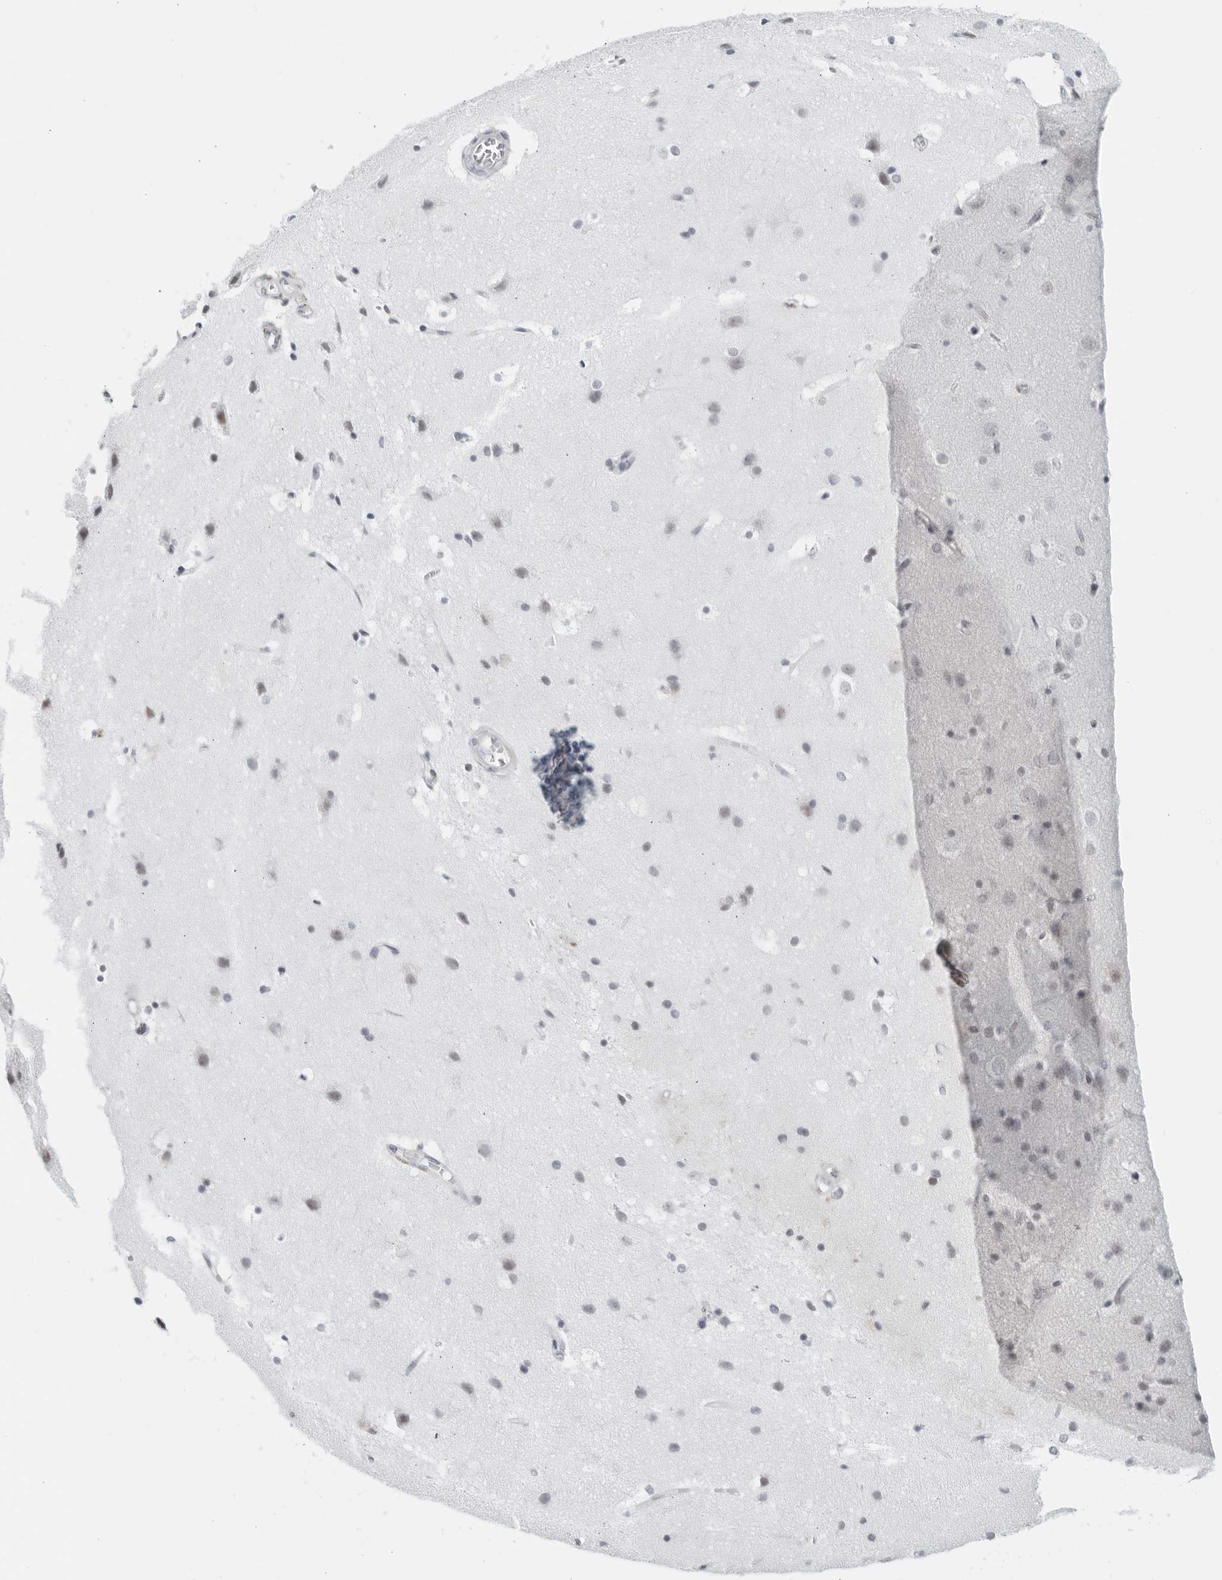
{"staining": {"intensity": "negative", "quantity": "none", "location": "none"}, "tissue": "cerebral cortex", "cell_type": "Endothelial cells", "image_type": "normal", "snomed": [{"axis": "morphology", "description": "Normal tissue, NOS"}, {"axis": "topography", "description": "Cerebral cortex"}], "caption": "Protein analysis of unremarkable cerebral cortex exhibits no significant positivity in endothelial cells. (Brightfield microscopy of DAB (3,3'-diaminobenzidine) immunohistochemistry (IHC) at high magnification).", "gene": "KLK7", "patient": {"sex": "male", "age": 54}}